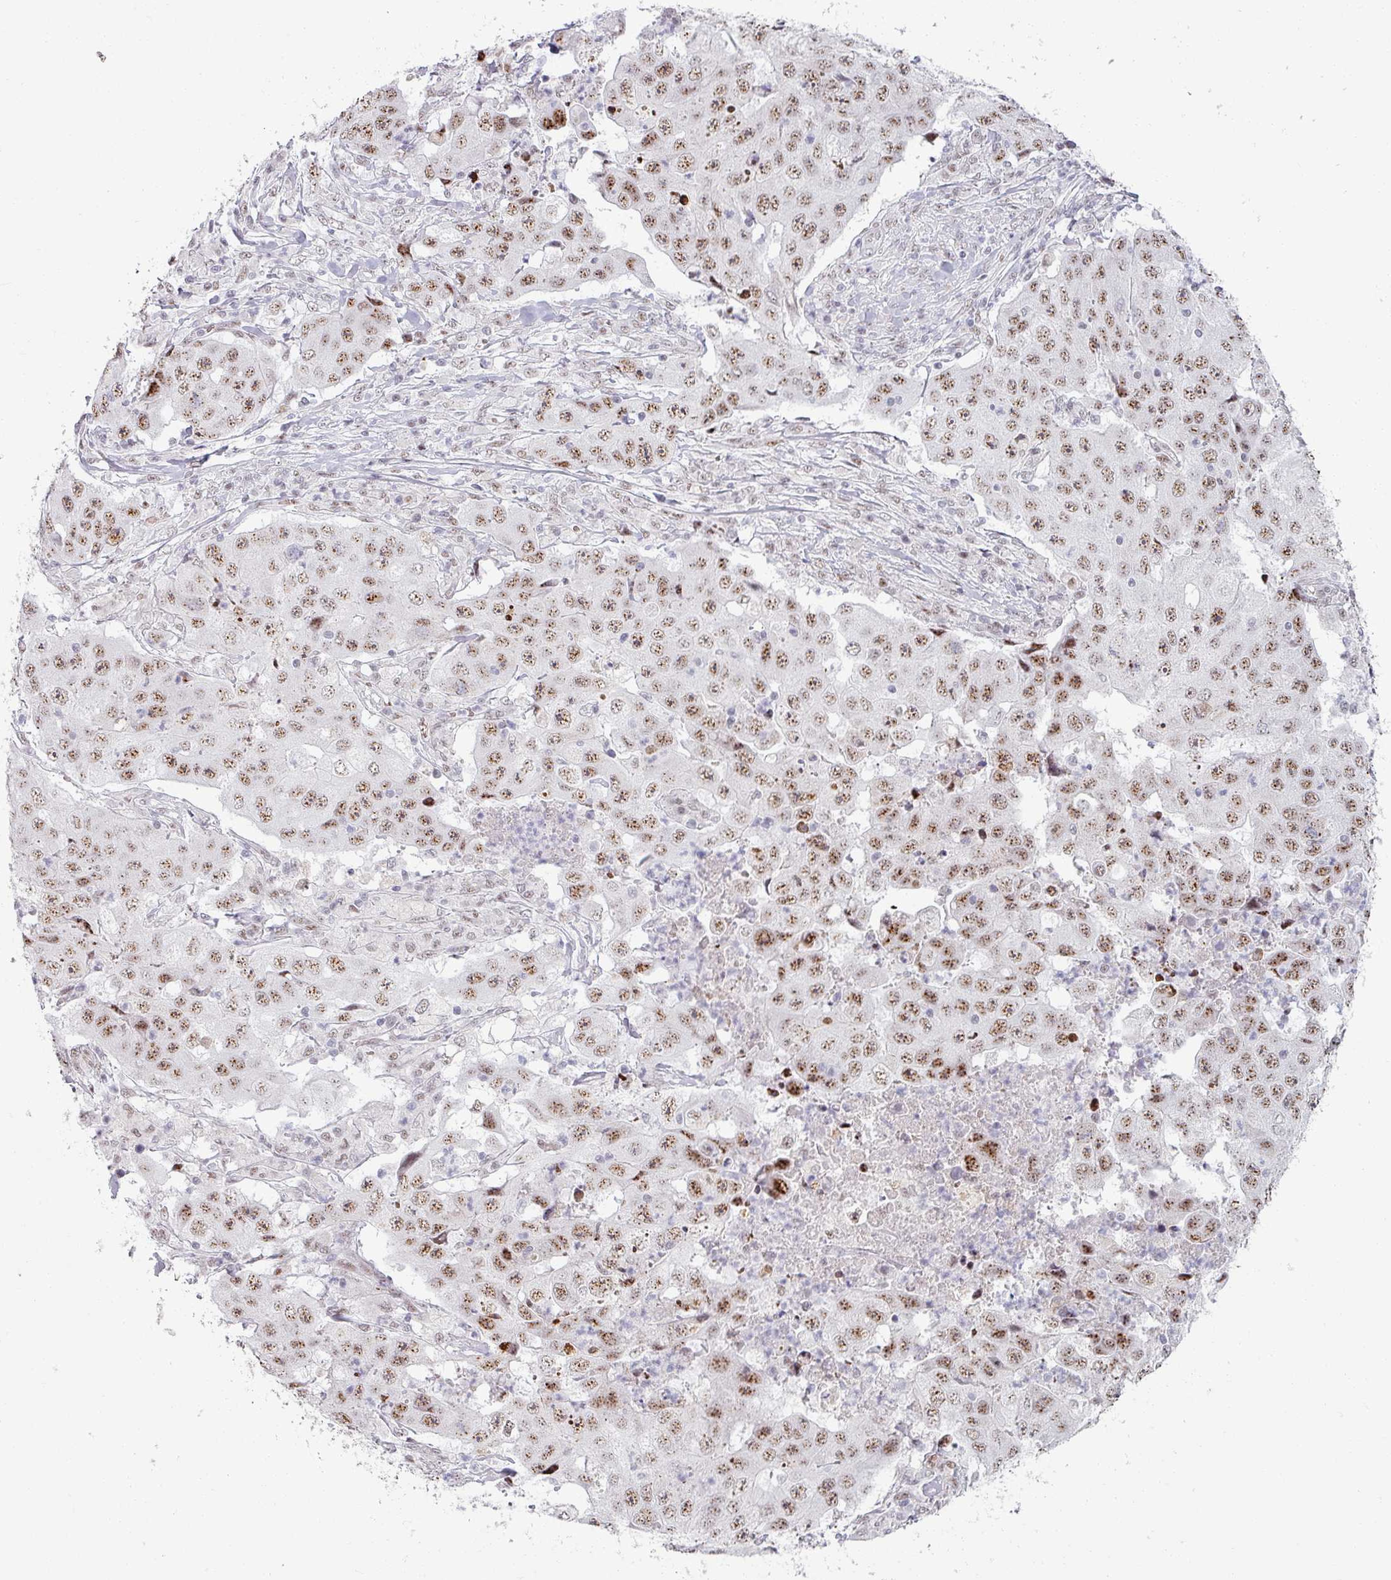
{"staining": {"intensity": "moderate", "quantity": ">75%", "location": "nuclear"}, "tissue": "lung cancer", "cell_type": "Tumor cells", "image_type": "cancer", "snomed": [{"axis": "morphology", "description": "Squamous cell carcinoma, NOS"}, {"axis": "topography", "description": "Lung"}], "caption": "Immunohistochemistry (IHC) image of neoplastic tissue: human lung cancer stained using immunohistochemistry (IHC) exhibits medium levels of moderate protein expression localized specifically in the nuclear of tumor cells, appearing as a nuclear brown color.", "gene": "NCOR1", "patient": {"sex": "male", "age": 64}}